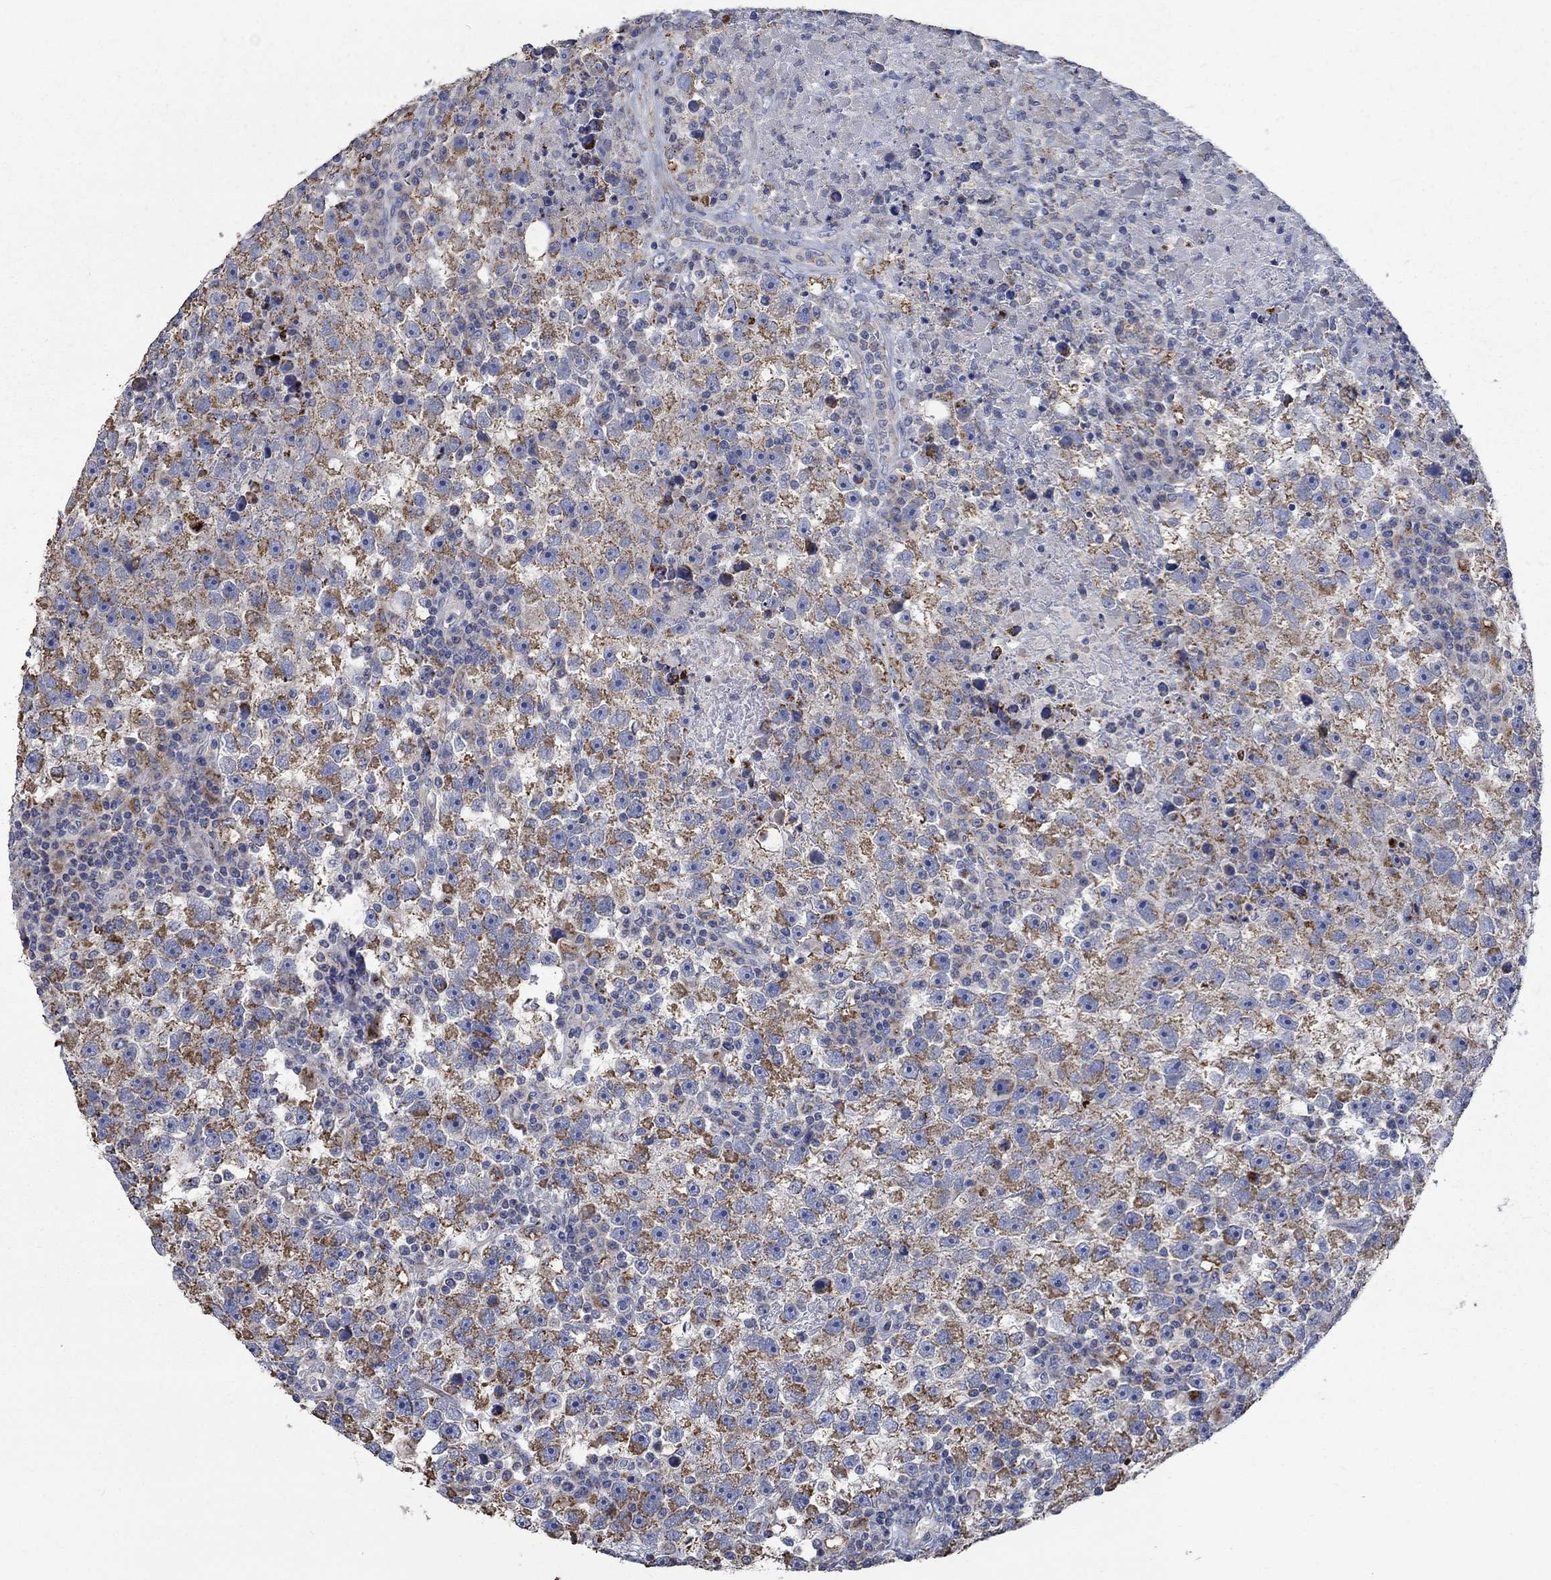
{"staining": {"intensity": "moderate", "quantity": ">75%", "location": "cytoplasmic/membranous"}, "tissue": "testis cancer", "cell_type": "Tumor cells", "image_type": "cancer", "snomed": [{"axis": "morphology", "description": "Seminoma, NOS"}, {"axis": "topography", "description": "Testis"}], "caption": "The immunohistochemical stain shows moderate cytoplasmic/membranous positivity in tumor cells of testis seminoma tissue.", "gene": "UGT8", "patient": {"sex": "male", "age": 47}}